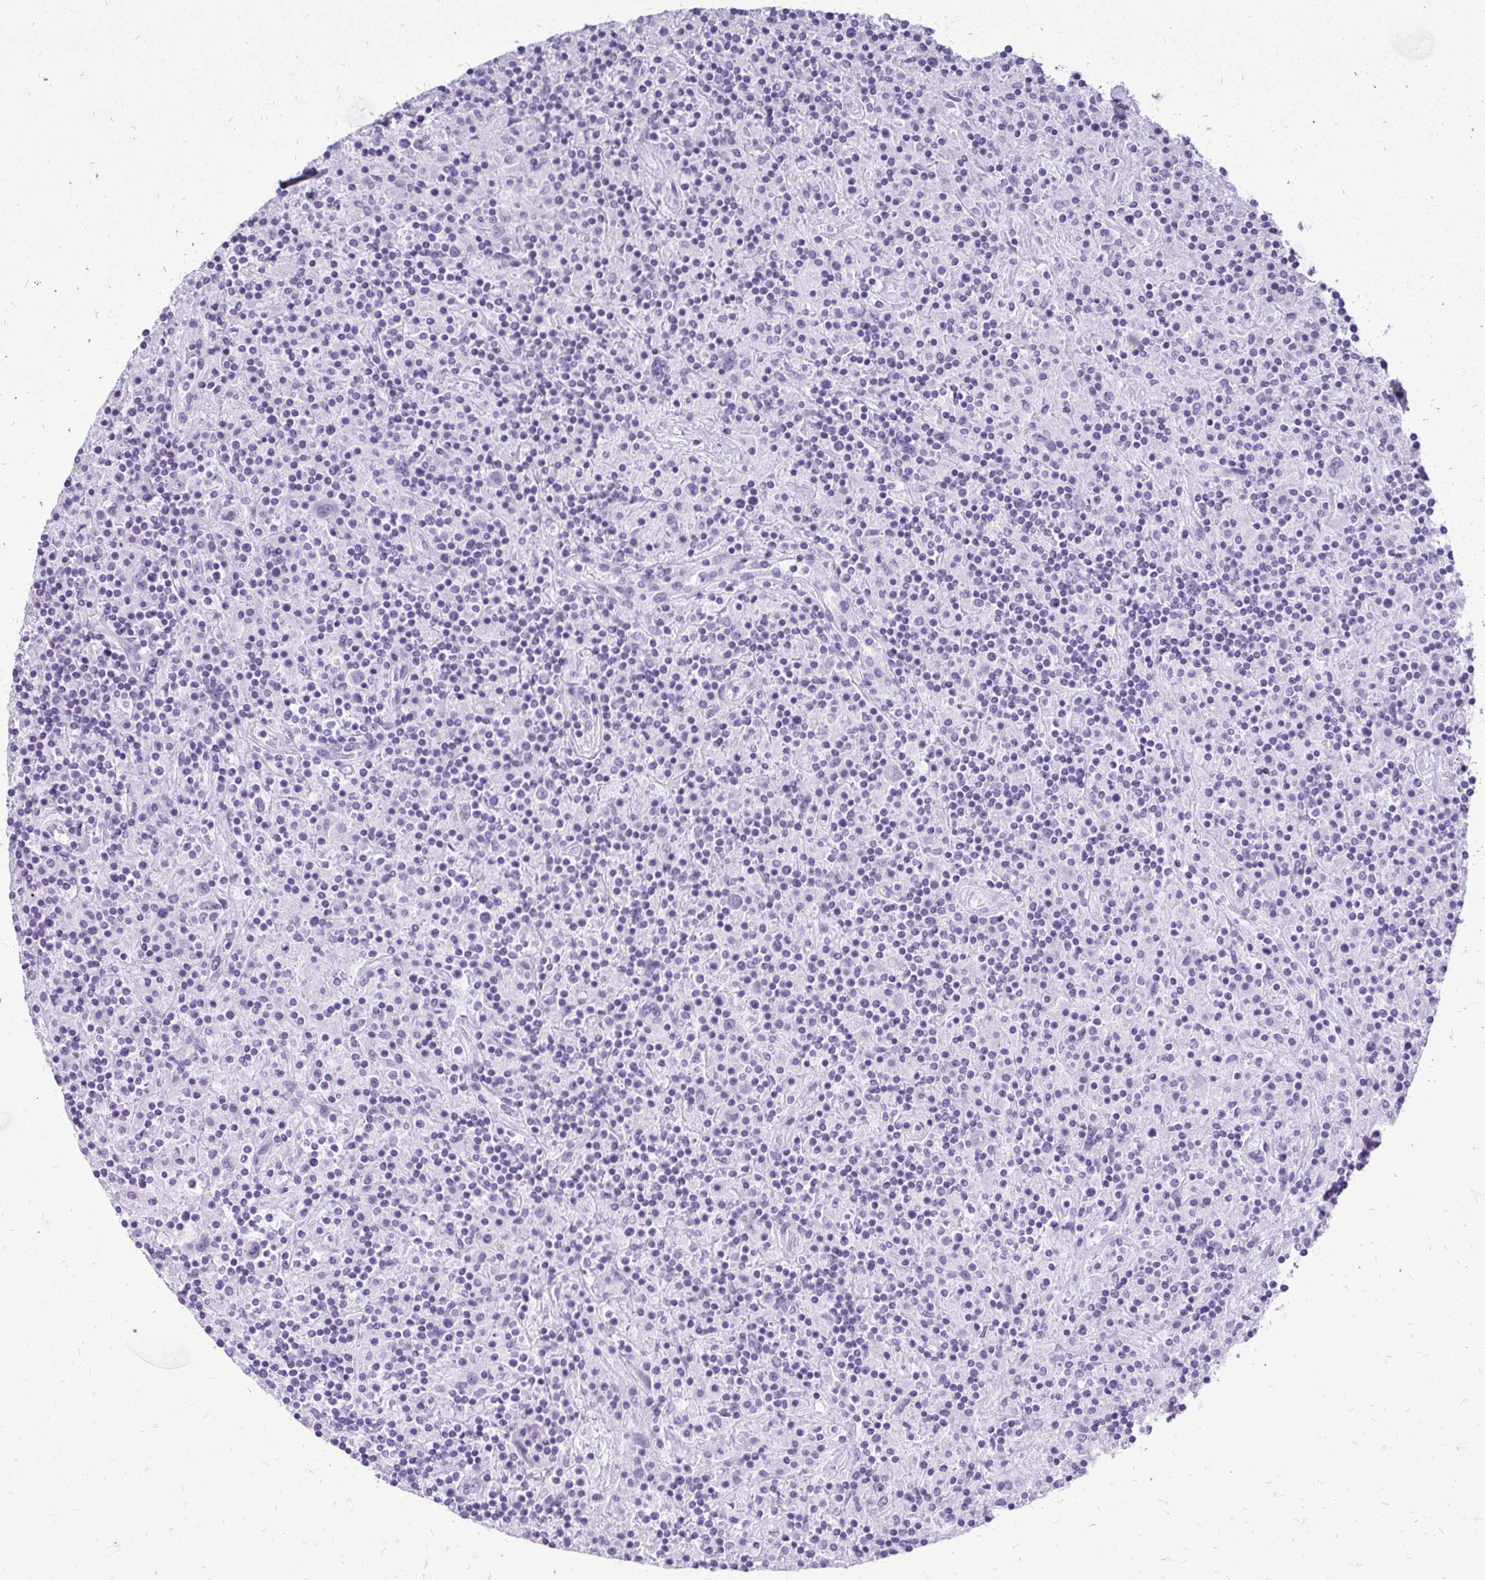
{"staining": {"intensity": "negative", "quantity": "none", "location": "none"}, "tissue": "lymphoma", "cell_type": "Tumor cells", "image_type": "cancer", "snomed": [{"axis": "morphology", "description": "Hodgkin's disease, NOS"}, {"axis": "topography", "description": "Lymph node"}], "caption": "Immunohistochemistry (IHC) micrograph of human Hodgkin's disease stained for a protein (brown), which reveals no staining in tumor cells.", "gene": "SLC32A1", "patient": {"sex": "male", "age": 70}}